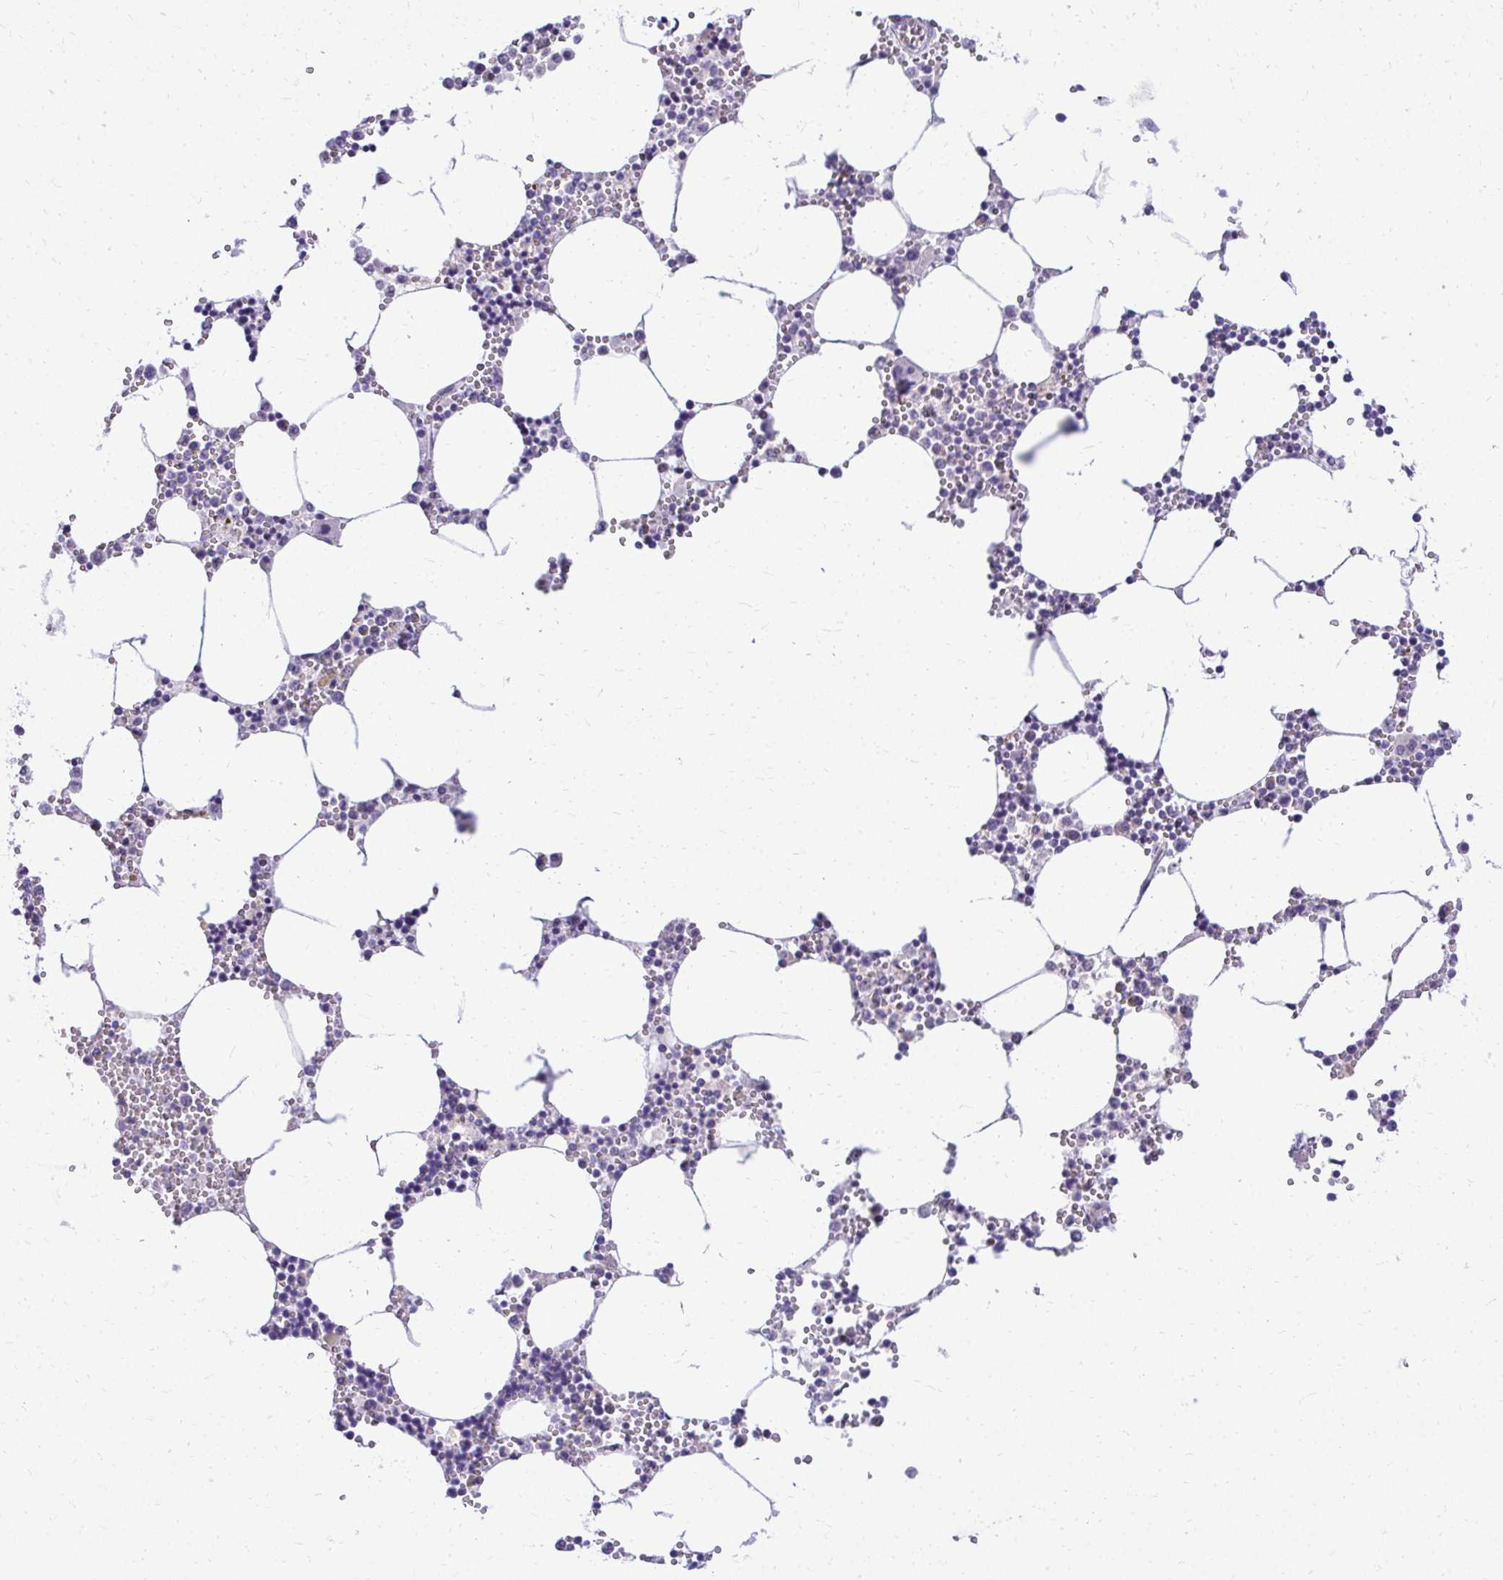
{"staining": {"intensity": "negative", "quantity": "none", "location": "none"}, "tissue": "bone marrow", "cell_type": "Hematopoietic cells", "image_type": "normal", "snomed": [{"axis": "morphology", "description": "Normal tissue, NOS"}, {"axis": "topography", "description": "Bone marrow"}], "caption": "Immunohistochemistry image of benign bone marrow: human bone marrow stained with DAB (3,3'-diaminobenzidine) exhibits no significant protein staining in hematopoietic cells.", "gene": "NIFK", "patient": {"sex": "male", "age": 54}}